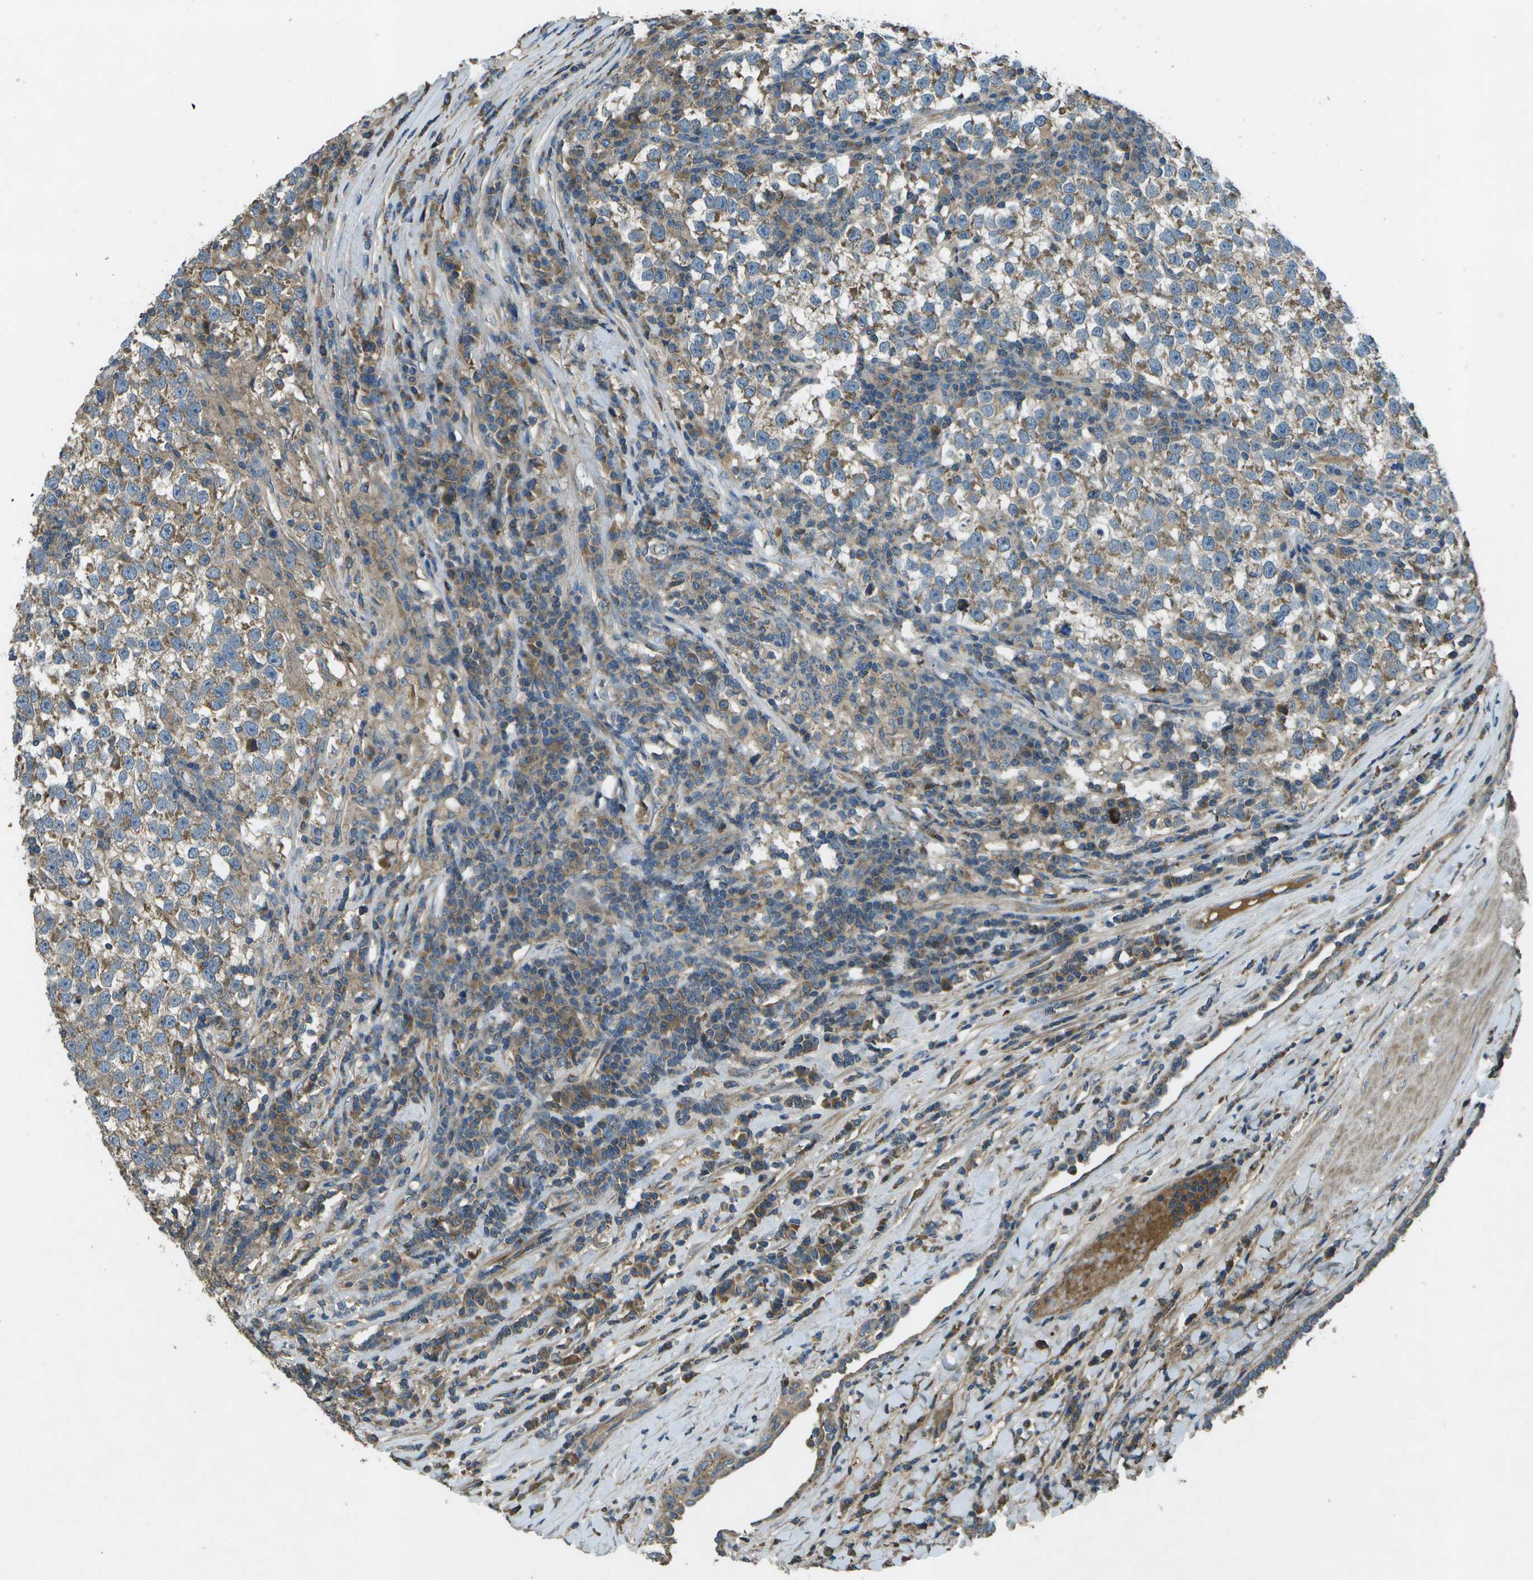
{"staining": {"intensity": "moderate", "quantity": "25%-75%", "location": "cytoplasmic/membranous"}, "tissue": "testis cancer", "cell_type": "Tumor cells", "image_type": "cancer", "snomed": [{"axis": "morphology", "description": "Normal tissue, NOS"}, {"axis": "morphology", "description": "Seminoma, NOS"}, {"axis": "topography", "description": "Testis"}], "caption": "DAB immunohistochemical staining of human testis cancer (seminoma) reveals moderate cytoplasmic/membranous protein expression in approximately 25%-75% of tumor cells. The protein is shown in brown color, while the nuclei are stained blue.", "gene": "PXYLP1", "patient": {"sex": "male", "age": 43}}